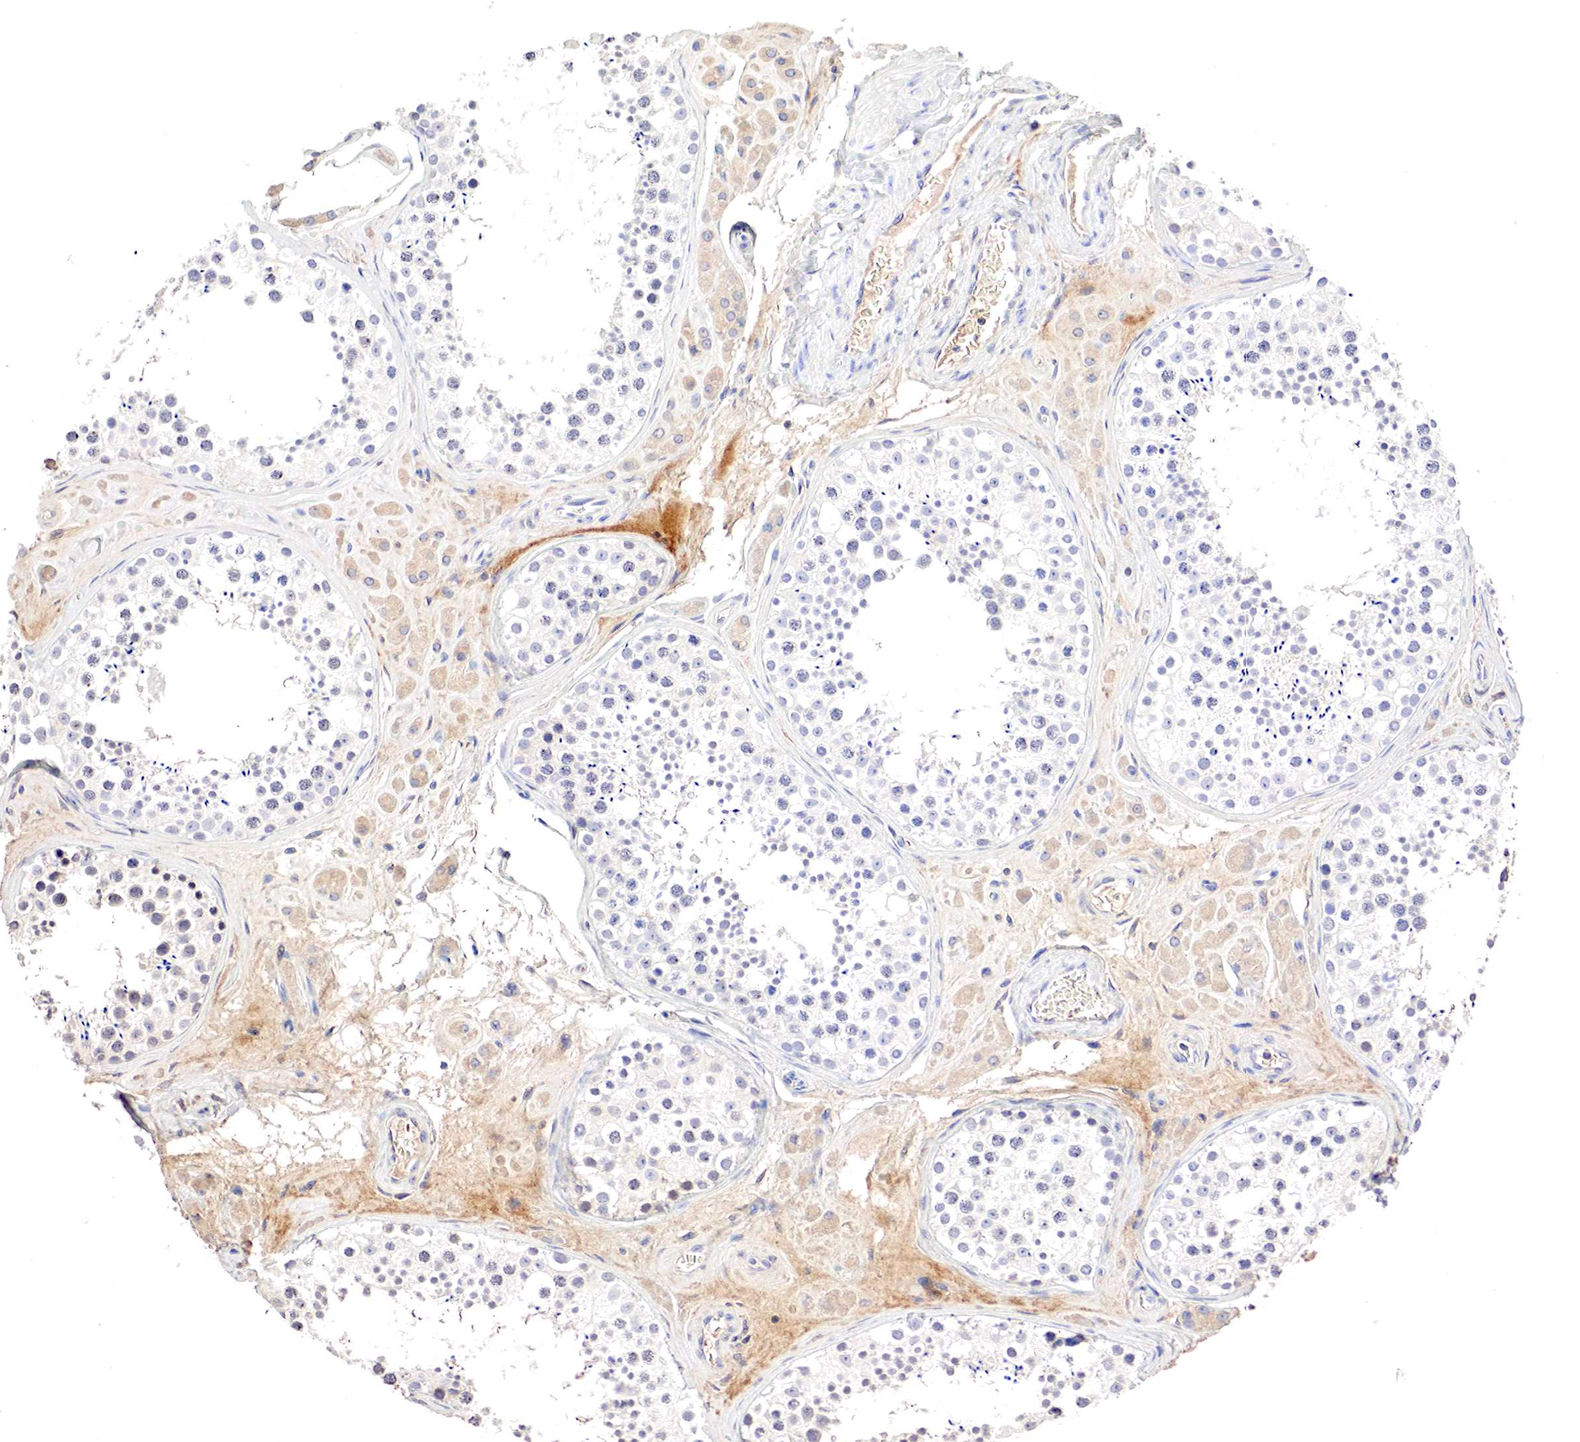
{"staining": {"intensity": "negative", "quantity": "none", "location": "none"}, "tissue": "testis", "cell_type": "Cells in seminiferous ducts", "image_type": "normal", "snomed": [{"axis": "morphology", "description": "Normal tissue, NOS"}, {"axis": "topography", "description": "Testis"}], "caption": "Immunohistochemical staining of unremarkable testis displays no significant staining in cells in seminiferous ducts.", "gene": "GATA1", "patient": {"sex": "male", "age": 38}}